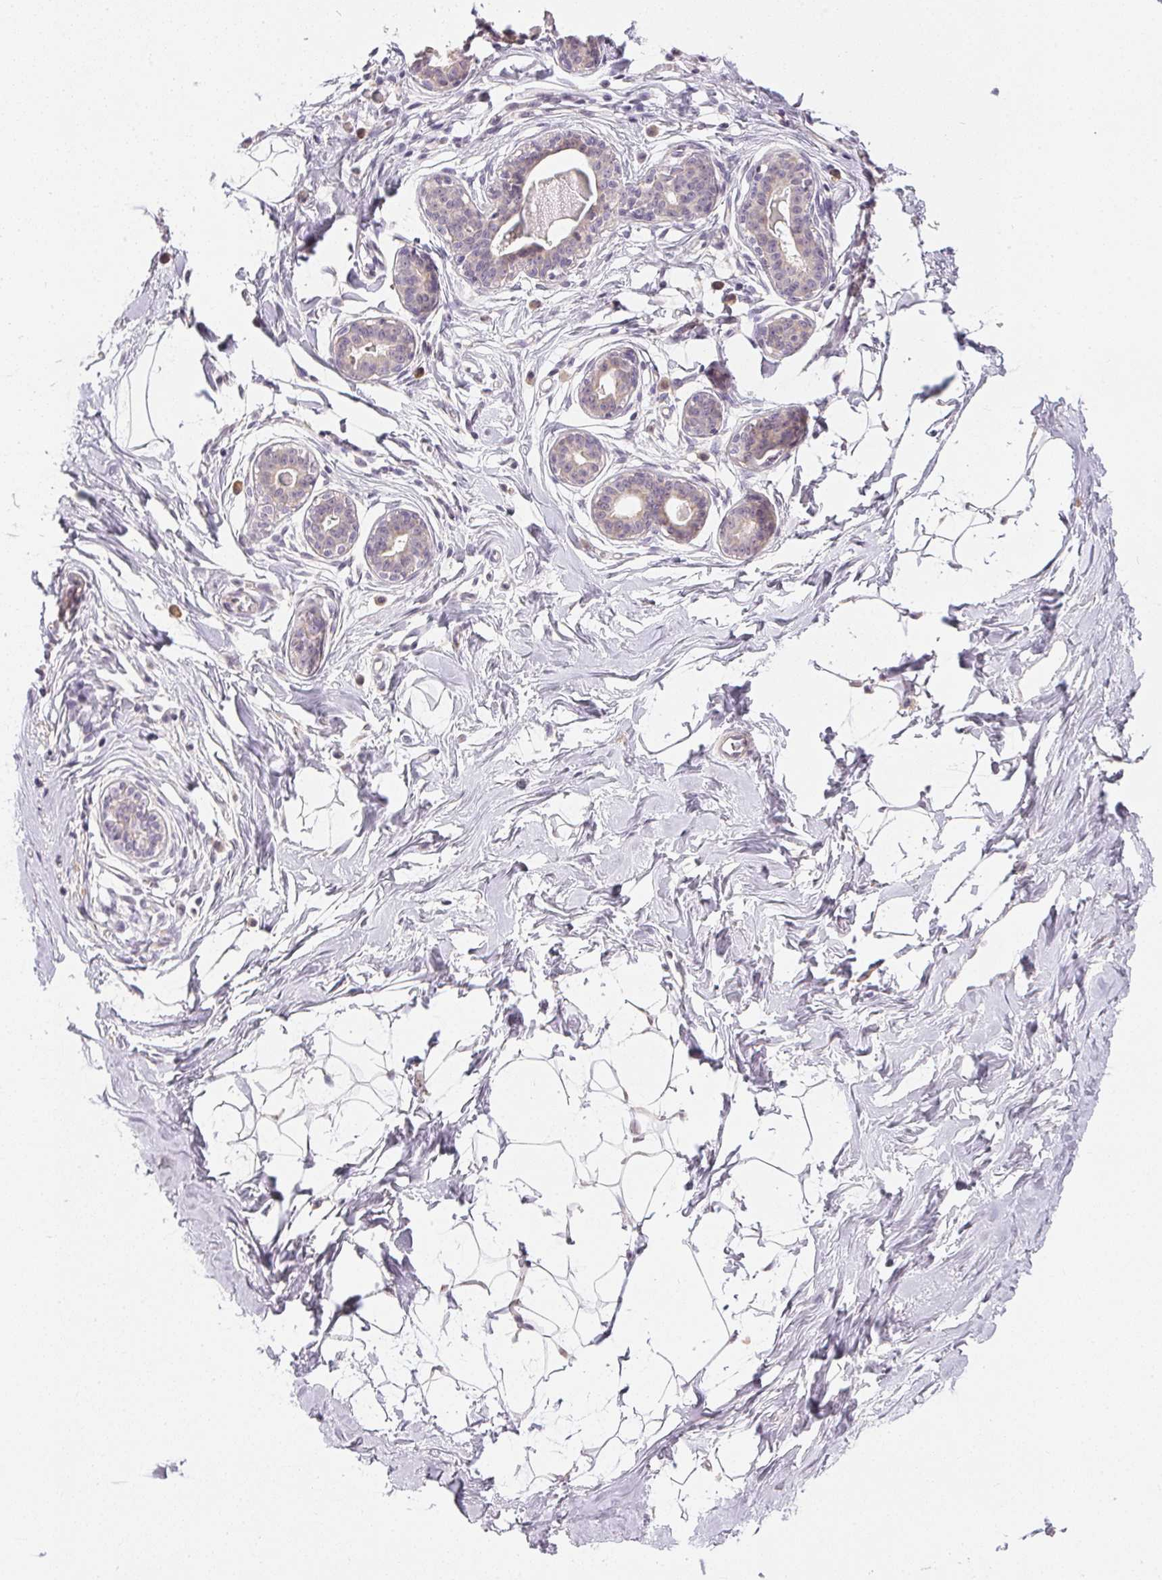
{"staining": {"intensity": "negative", "quantity": "none", "location": "none"}, "tissue": "breast", "cell_type": "Adipocytes", "image_type": "normal", "snomed": [{"axis": "morphology", "description": "Normal tissue, NOS"}, {"axis": "topography", "description": "Breast"}], "caption": "DAB (3,3'-diaminobenzidine) immunohistochemical staining of benign human breast shows no significant staining in adipocytes.", "gene": "TTC23L", "patient": {"sex": "female", "age": 45}}